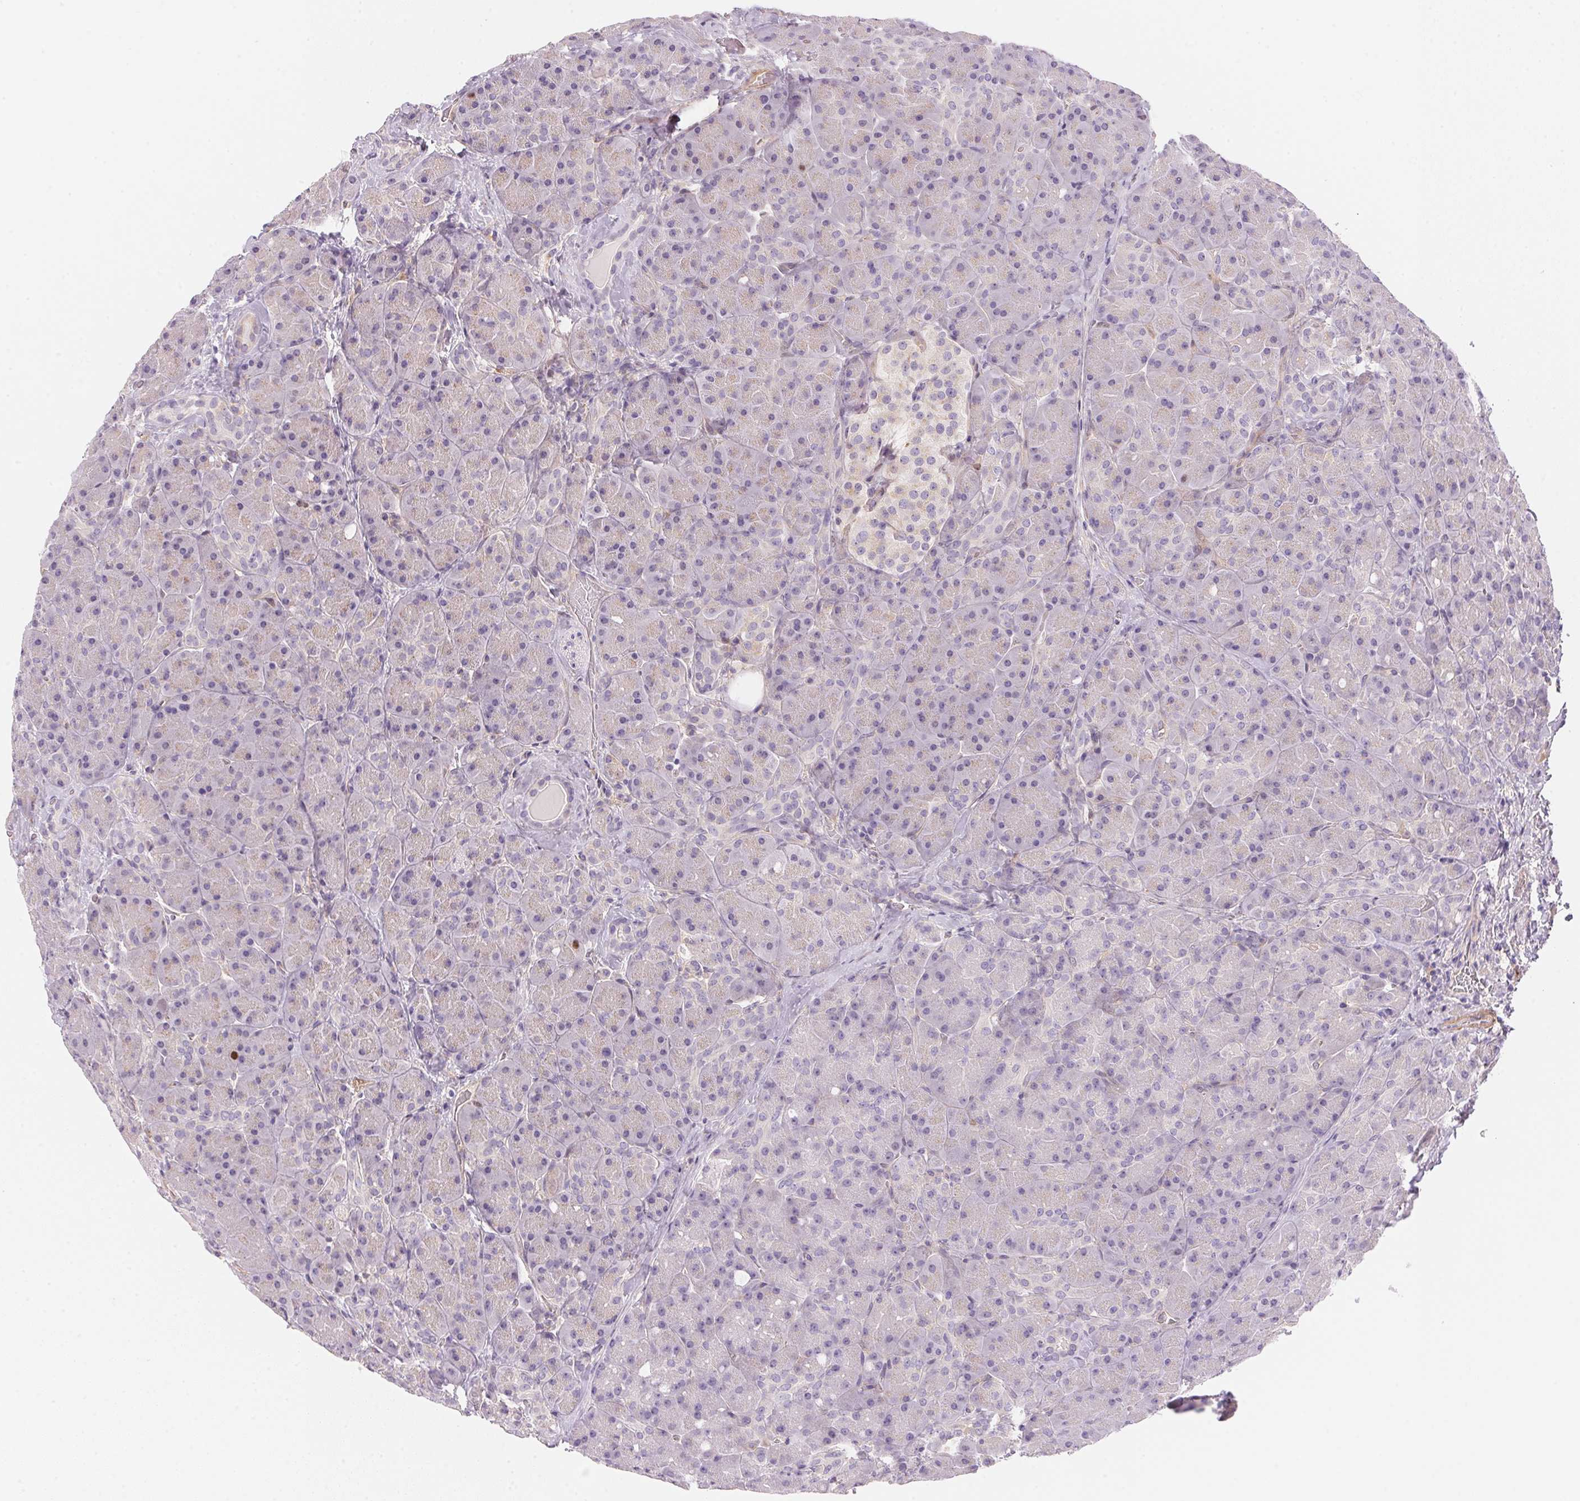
{"staining": {"intensity": "negative", "quantity": "none", "location": "none"}, "tissue": "pancreas", "cell_type": "Exocrine glandular cells", "image_type": "normal", "snomed": [{"axis": "morphology", "description": "Normal tissue, NOS"}, {"axis": "topography", "description": "Pancreas"}], "caption": "Immunohistochemical staining of benign human pancreas demonstrates no significant staining in exocrine glandular cells.", "gene": "SMTN", "patient": {"sex": "male", "age": 55}}